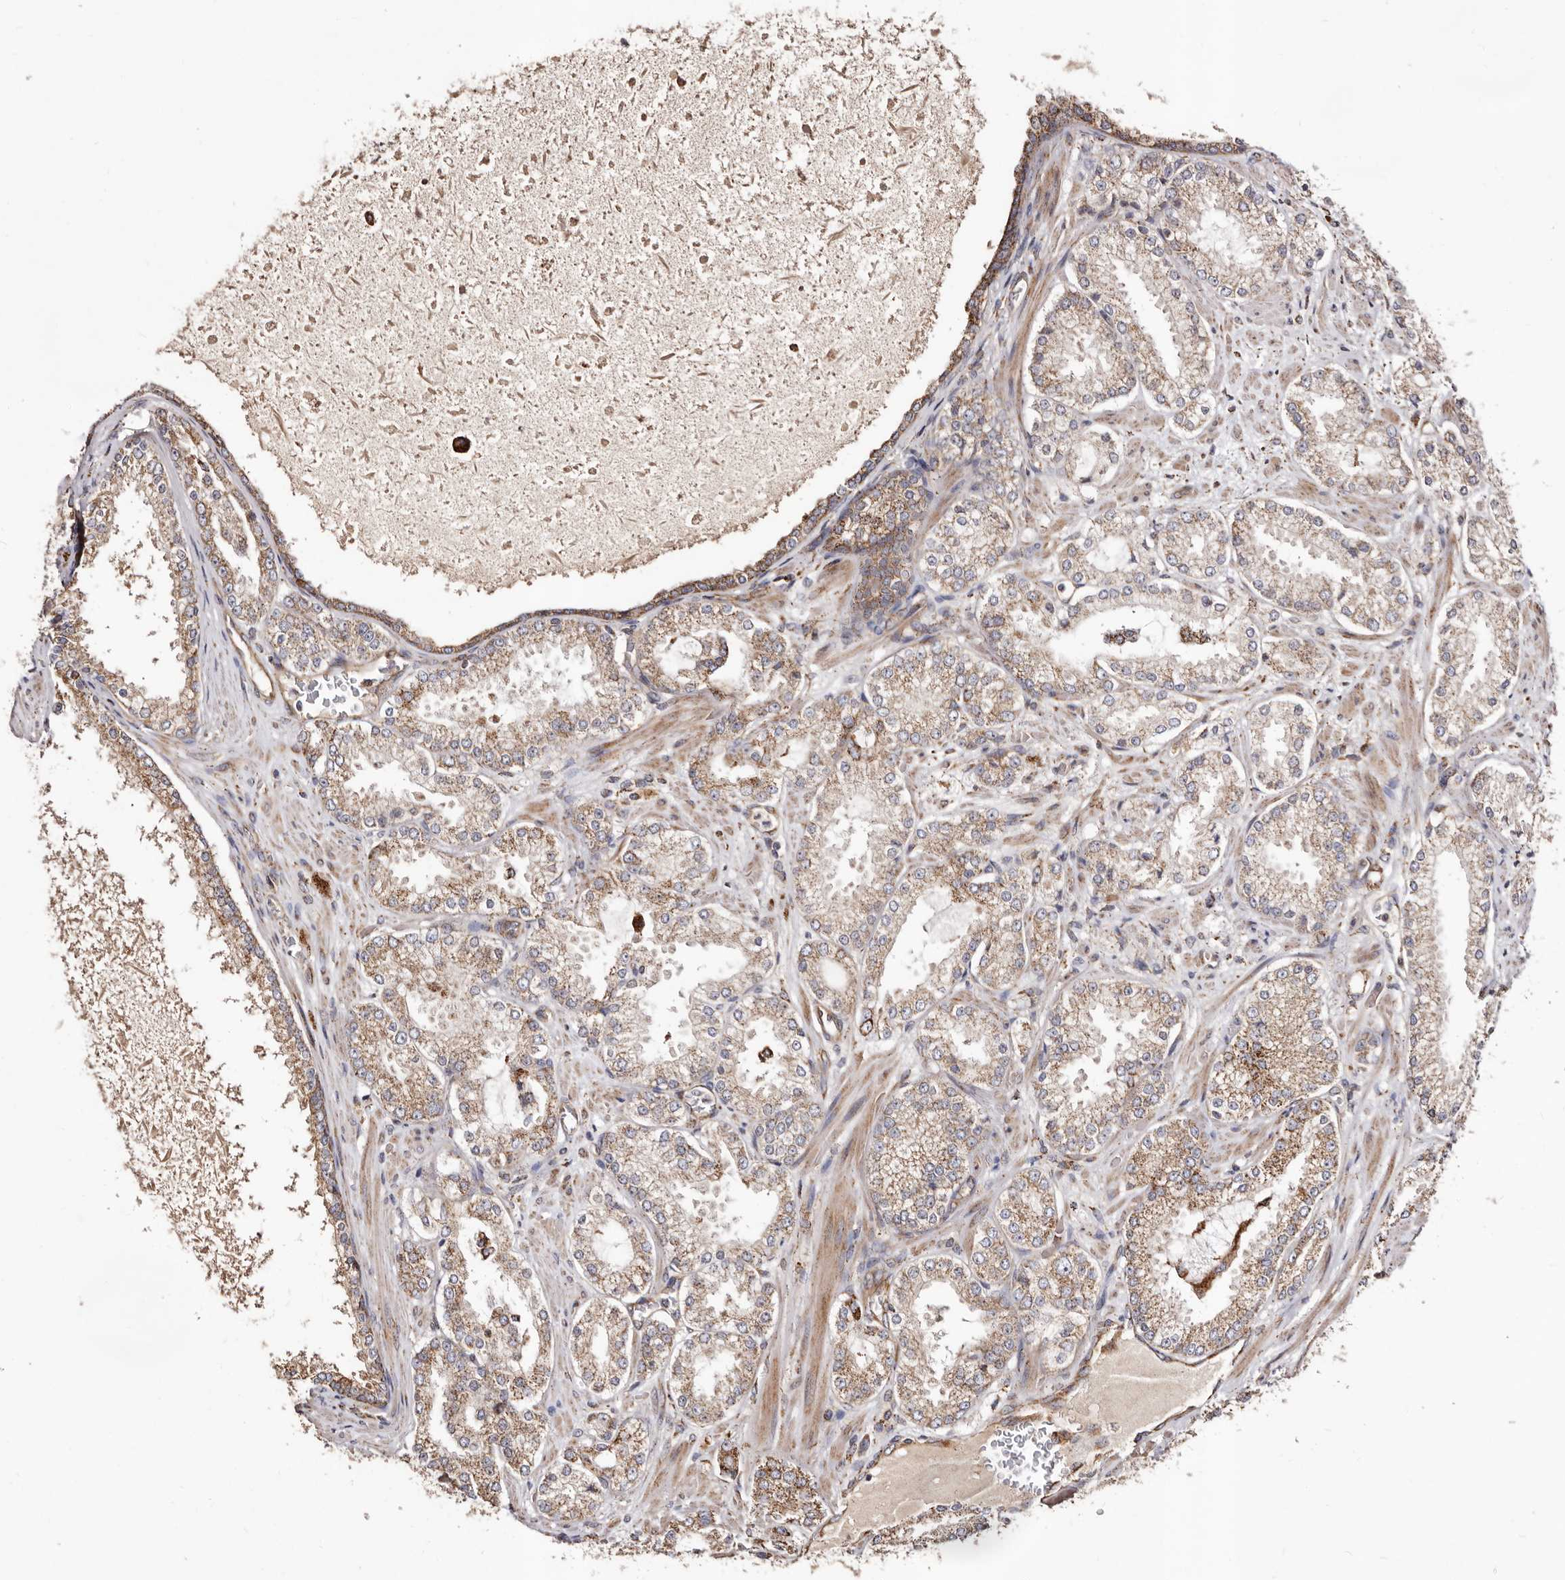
{"staining": {"intensity": "moderate", "quantity": ">75%", "location": "cytoplasmic/membranous"}, "tissue": "prostate cancer", "cell_type": "Tumor cells", "image_type": "cancer", "snomed": [{"axis": "morphology", "description": "Adenocarcinoma, High grade"}, {"axis": "topography", "description": "Prostate"}], "caption": "Human adenocarcinoma (high-grade) (prostate) stained with a protein marker reveals moderate staining in tumor cells.", "gene": "LUZP1", "patient": {"sex": "male", "age": 73}}